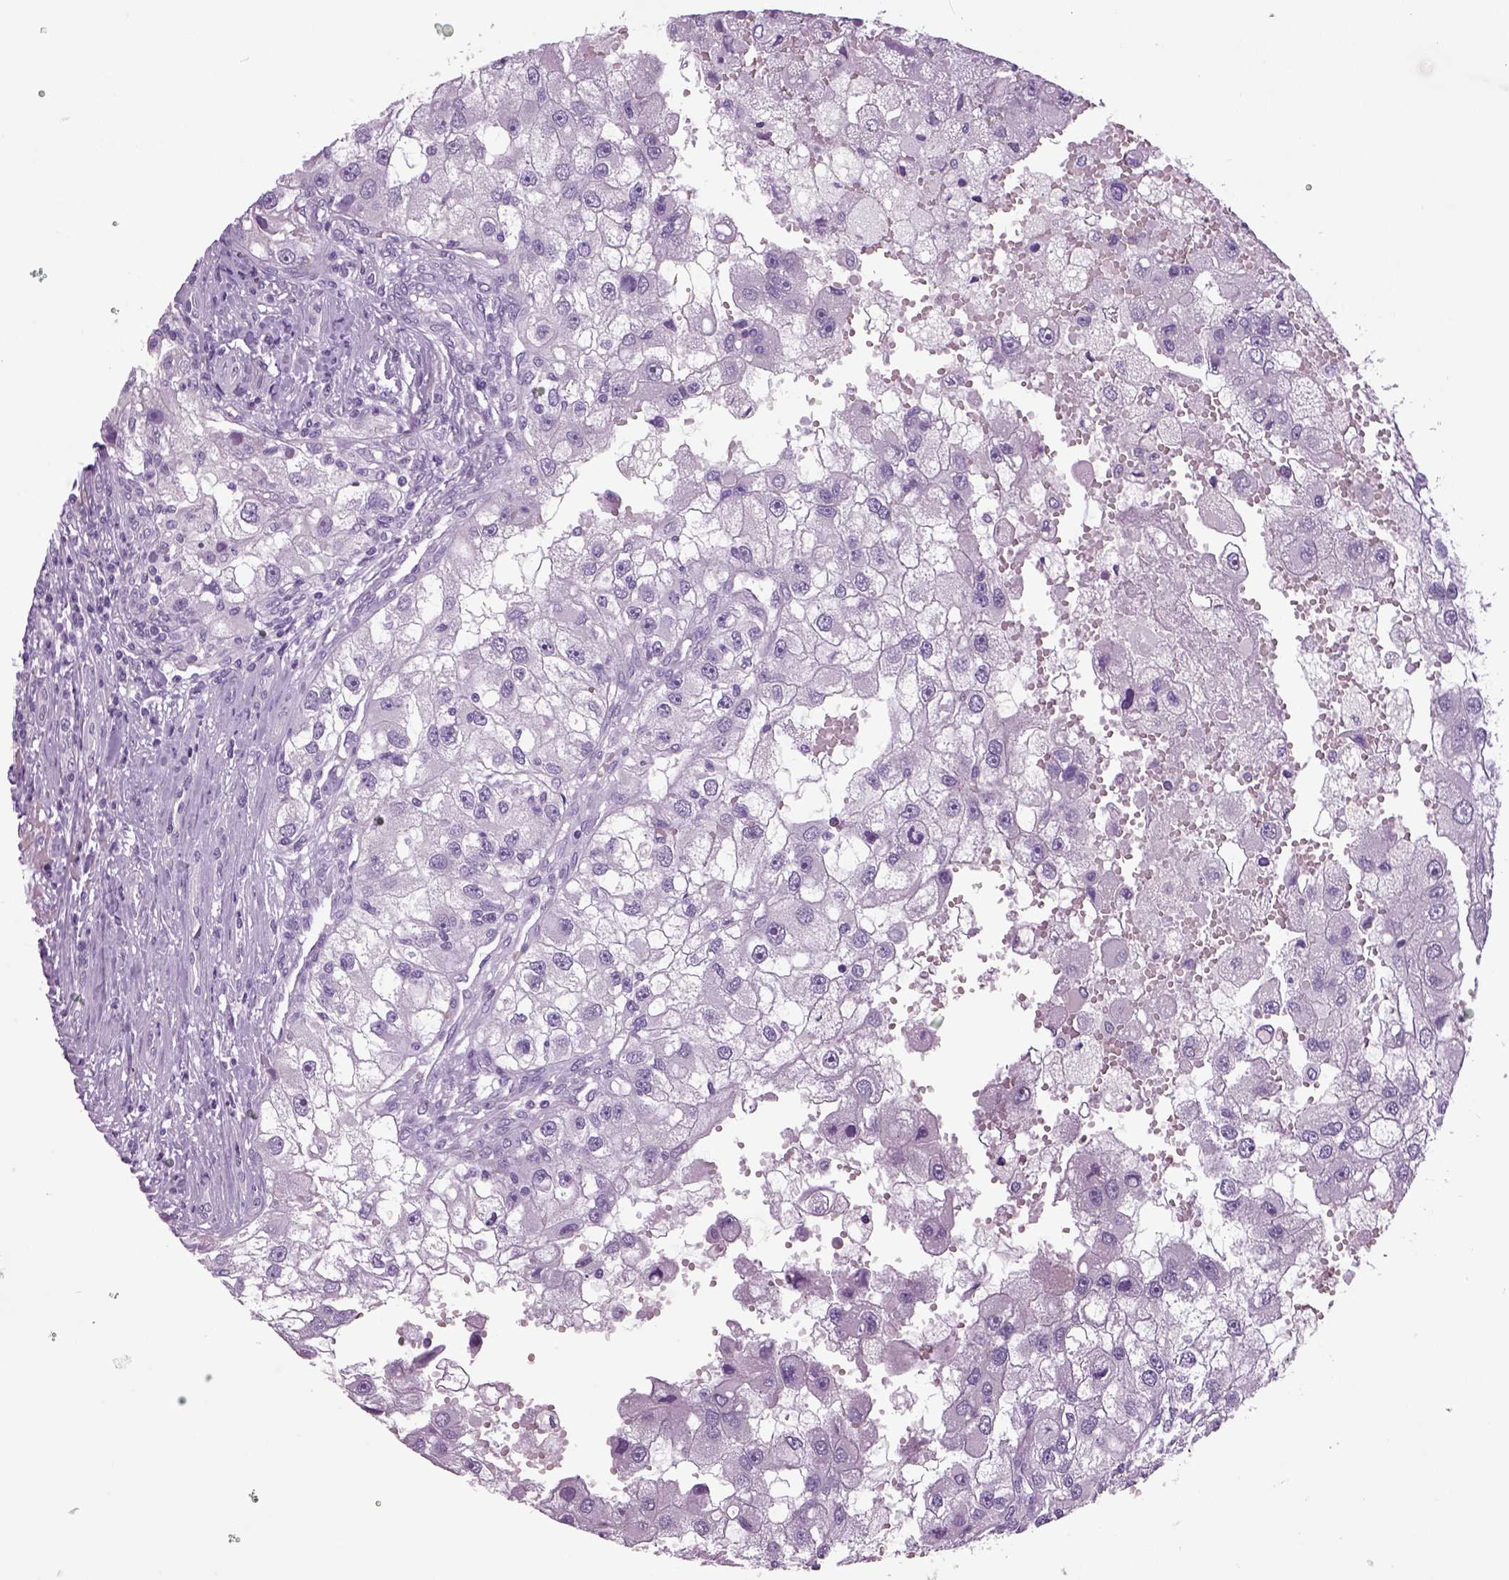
{"staining": {"intensity": "negative", "quantity": "none", "location": "none"}, "tissue": "renal cancer", "cell_type": "Tumor cells", "image_type": "cancer", "snomed": [{"axis": "morphology", "description": "Adenocarcinoma, NOS"}, {"axis": "topography", "description": "Kidney"}], "caption": "Adenocarcinoma (renal) stained for a protein using immunohistochemistry (IHC) demonstrates no expression tumor cells.", "gene": "NECAB2", "patient": {"sex": "male", "age": 63}}